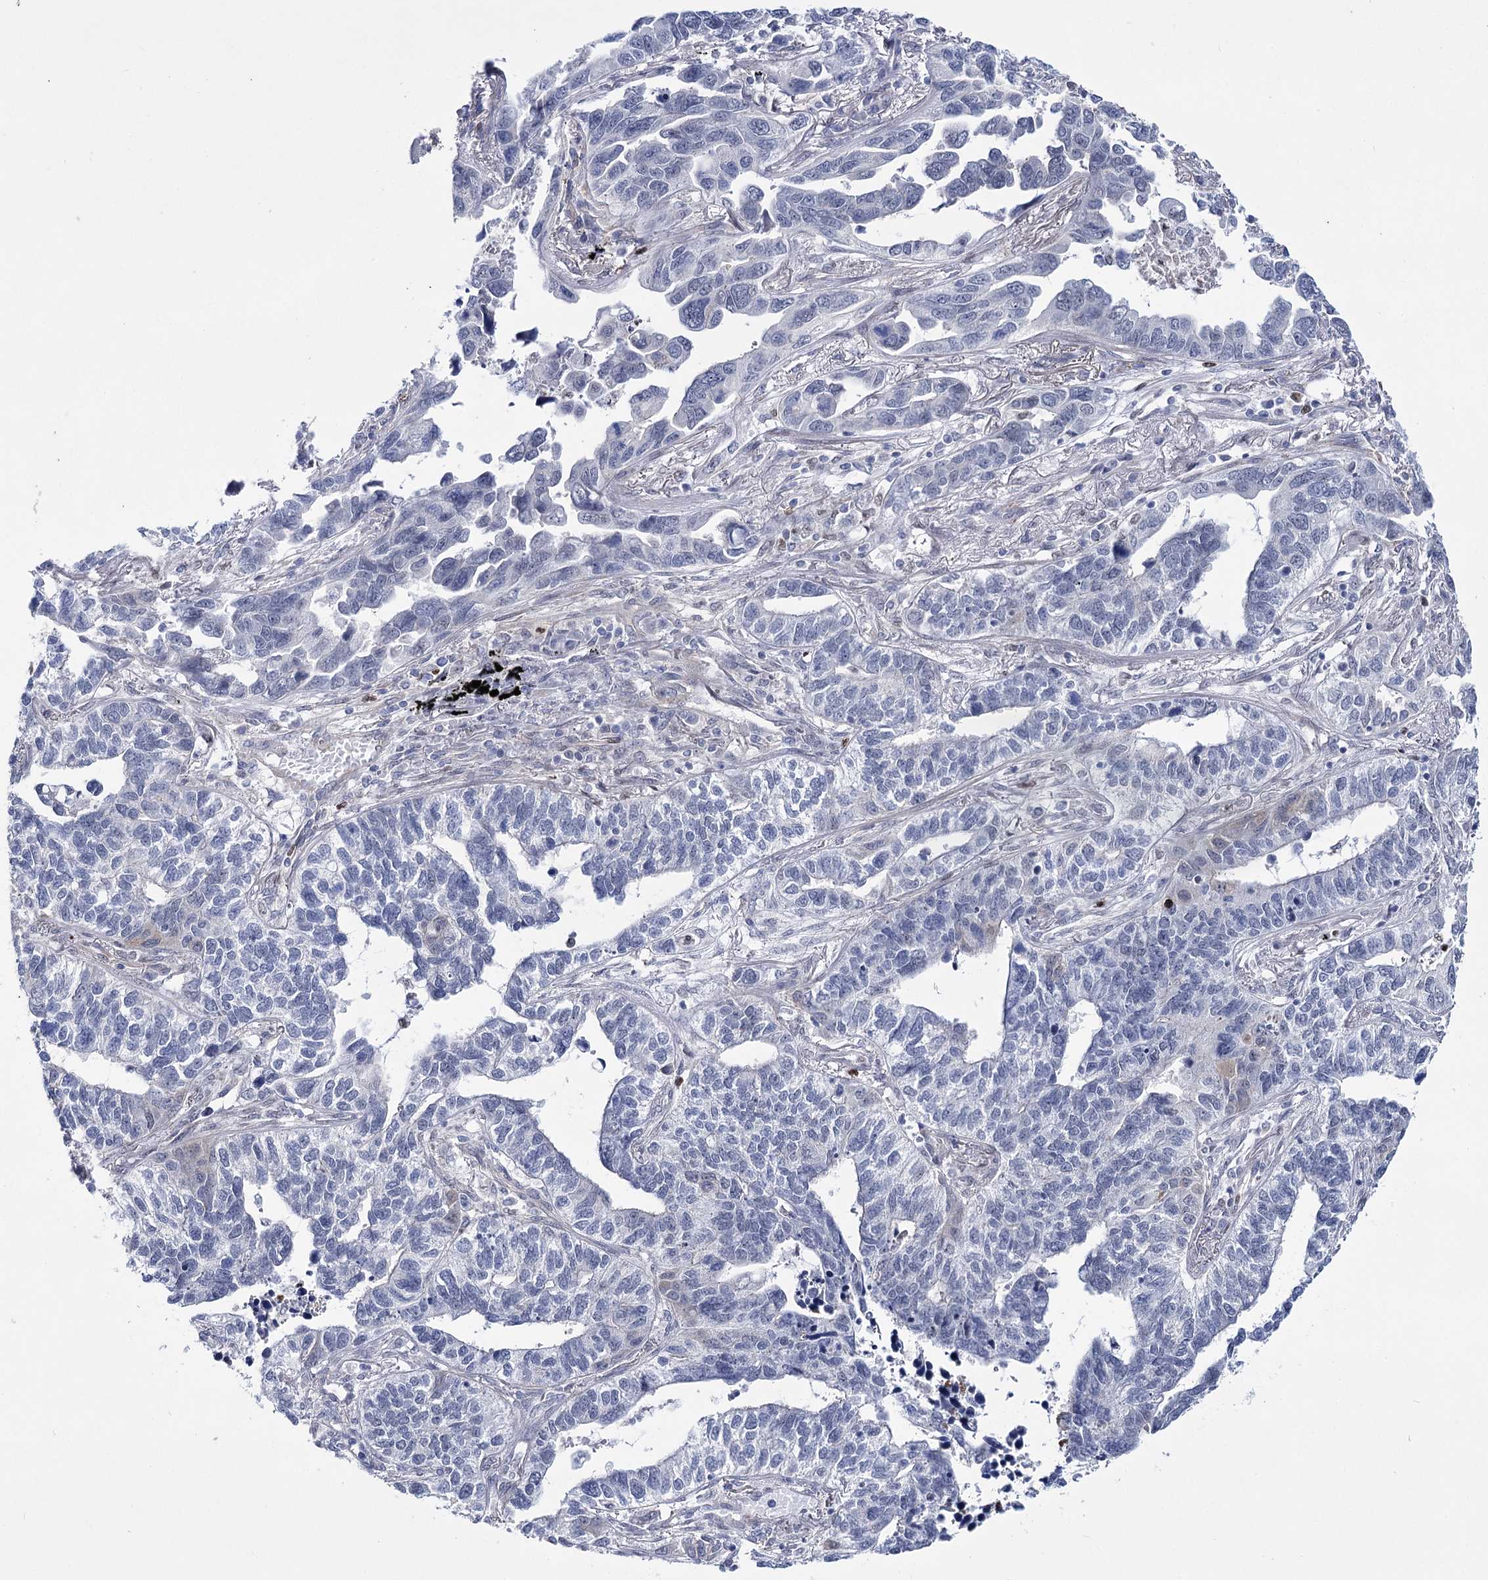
{"staining": {"intensity": "negative", "quantity": "none", "location": "none"}, "tissue": "lung cancer", "cell_type": "Tumor cells", "image_type": "cancer", "snomed": [{"axis": "morphology", "description": "Adenocarcinoma, NOS"}, {"axis": "topography", "description": "Lung"}], "caption": "Immunohistochemical staining of lung cancer reveals no significant expression in tumor cells. (Brightfield microscopy of DAB (3,3'-diaminobenzidine) IHC at high magnification).", "gene": "THAP6", "patient": {"sex": "male", "age": 67}}